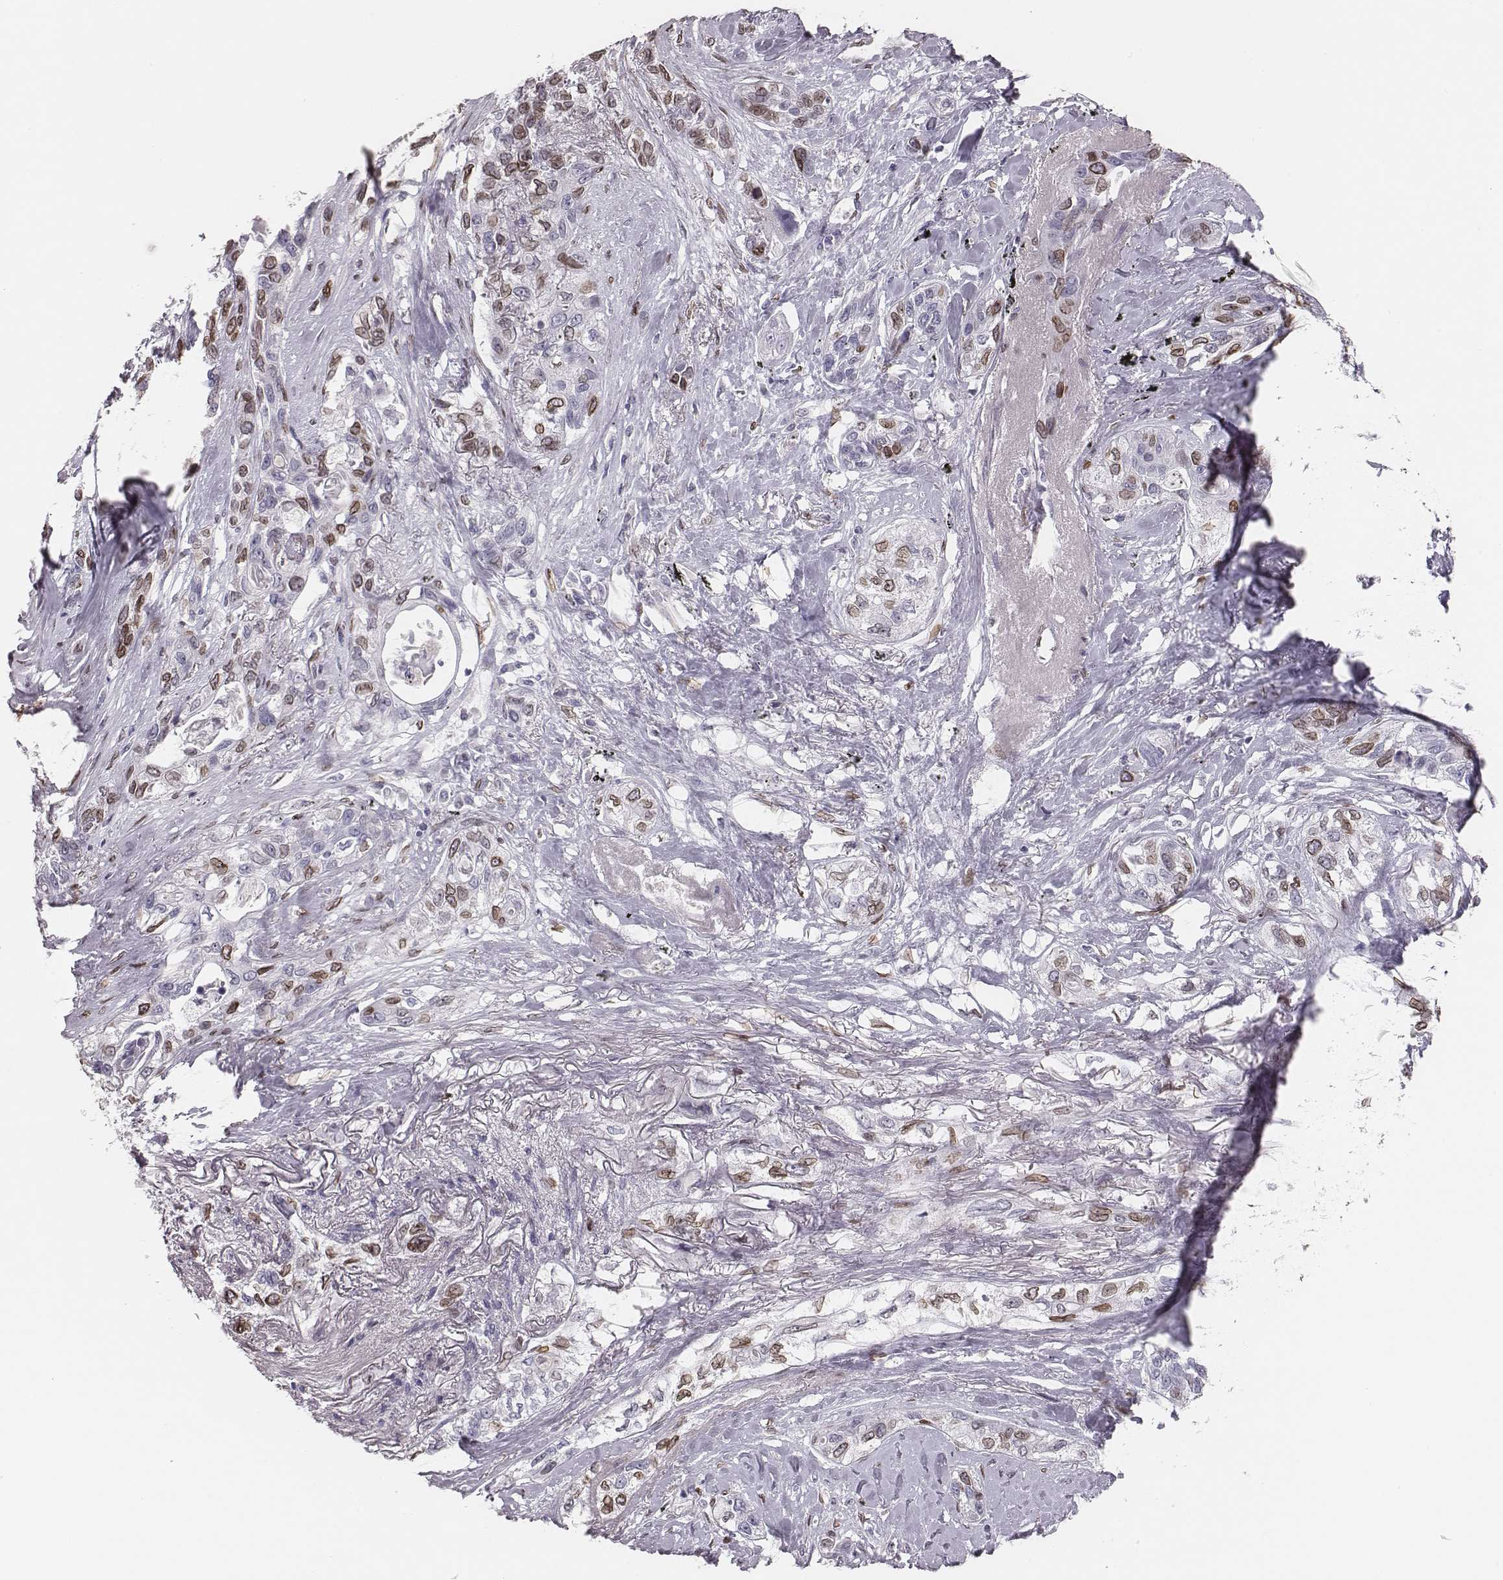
{"staining": {"intensity": "moderate", "quantity": "25%-75%", "location": "nuclear"}, "tissue": "lung cancer", "cell_type": "Tumor cells", "image_type": "cancer", "snomed": [{"axis": "morphology", "description": "Squamous cell carcinoma, NOS"}, {"axis": "topography", "description": "Lung"}], "caption": "Human lung cancer stained with a brown dye reveals moderate nuclear positive staining in approximately 25%-75% of tumor cells.", "gene": "ADGRF4", "patient": {"sex": "female", "age": 70}}